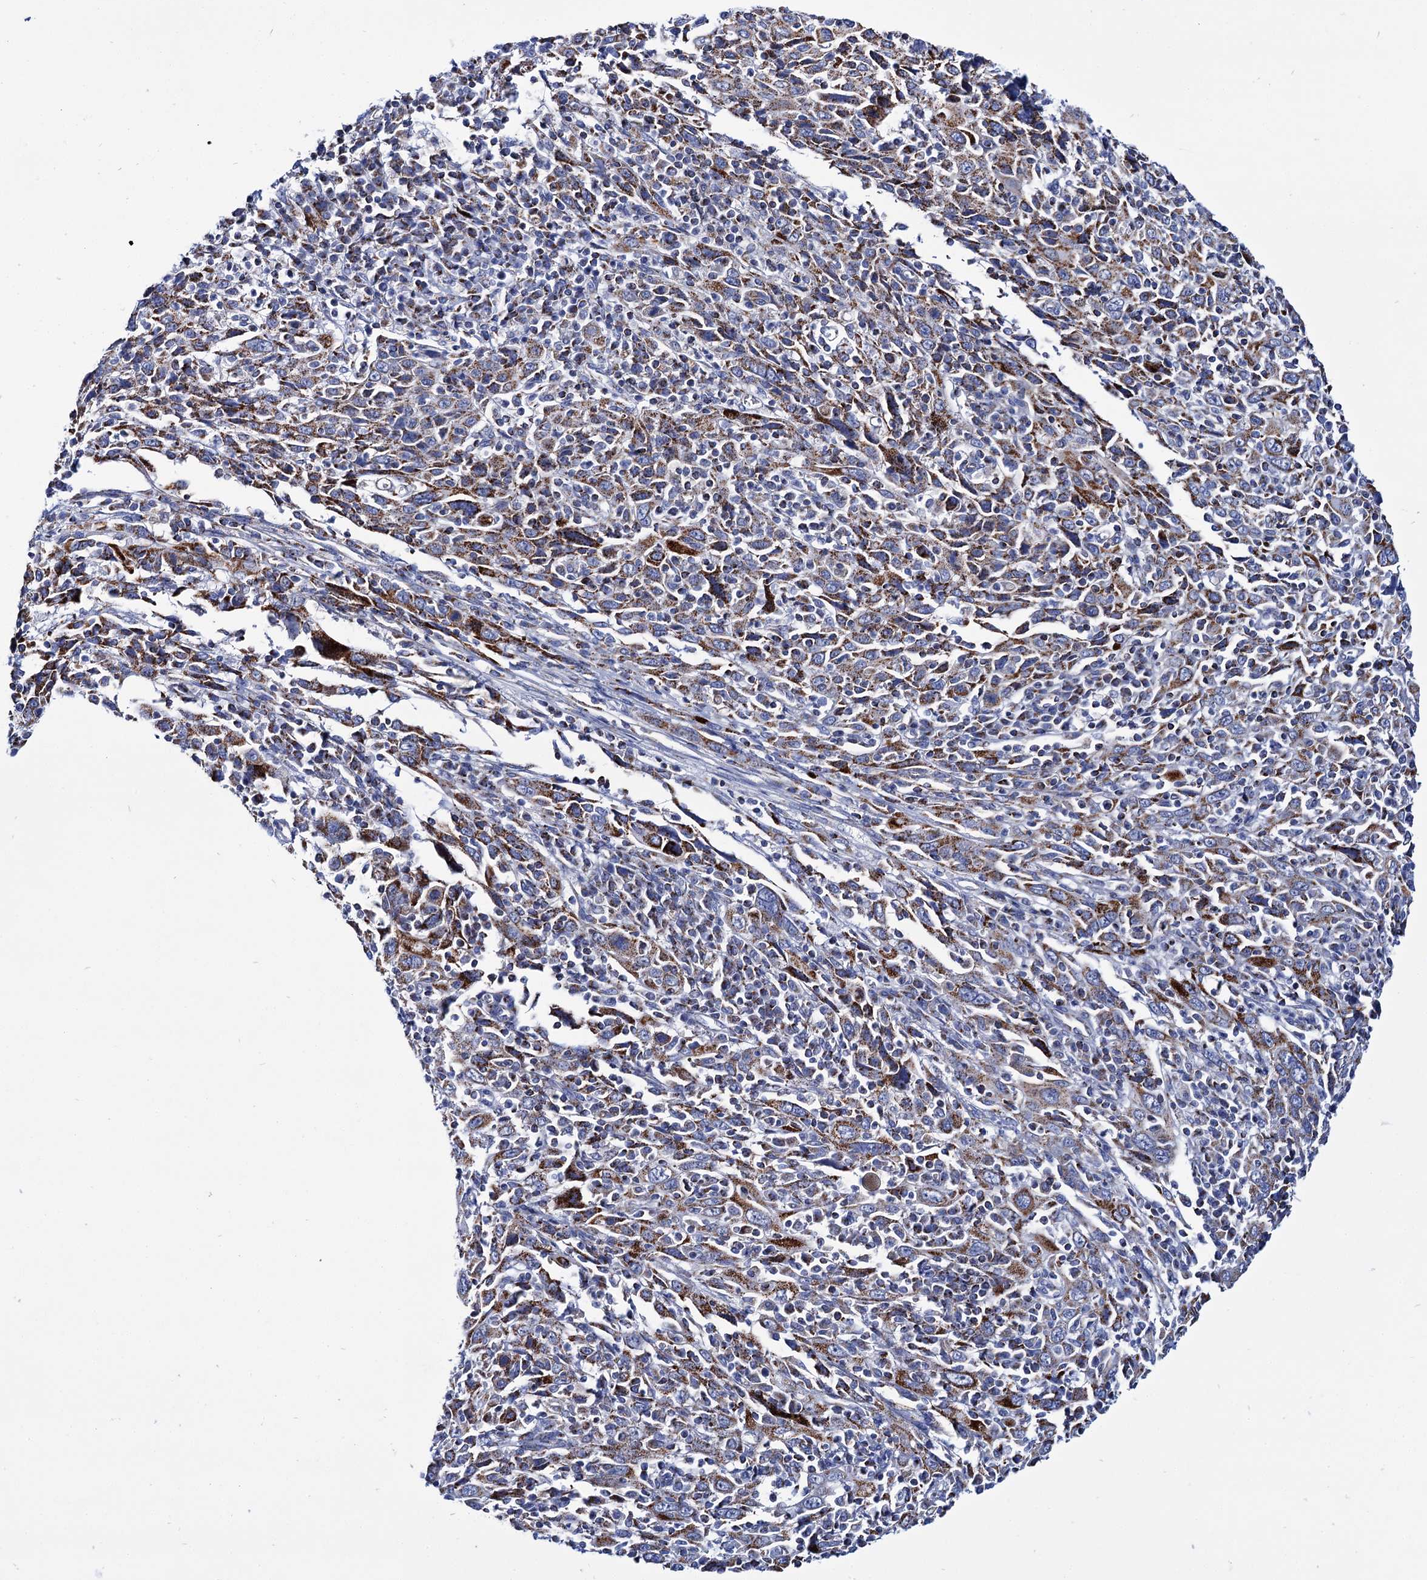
{"staining": {"intensity": "strong", "quantity": ">75%", "location": "cytoplasmic/membranous"}, "tissue": "cervical cancer", "cell_type": "Tumor cells", "image_type": "cancer", "snomed": [{"axis": "morphology", "description": "Squamous cell carcinoma, NOS"}, {"axis": "topography", "description": "Cervix"}], "caption": "High-magnification brightfield microscopy of cervical cancer (squamous cell carcinoma) stained with DAB (brown) and counterstained with hematoxylin (blue). tumor cells exhibit strong cytoplasmic/membranous expression is present in approximately>75% of cells.", "gene": "UBASH3B", "patient": {"sex": "female", "age": 46}}